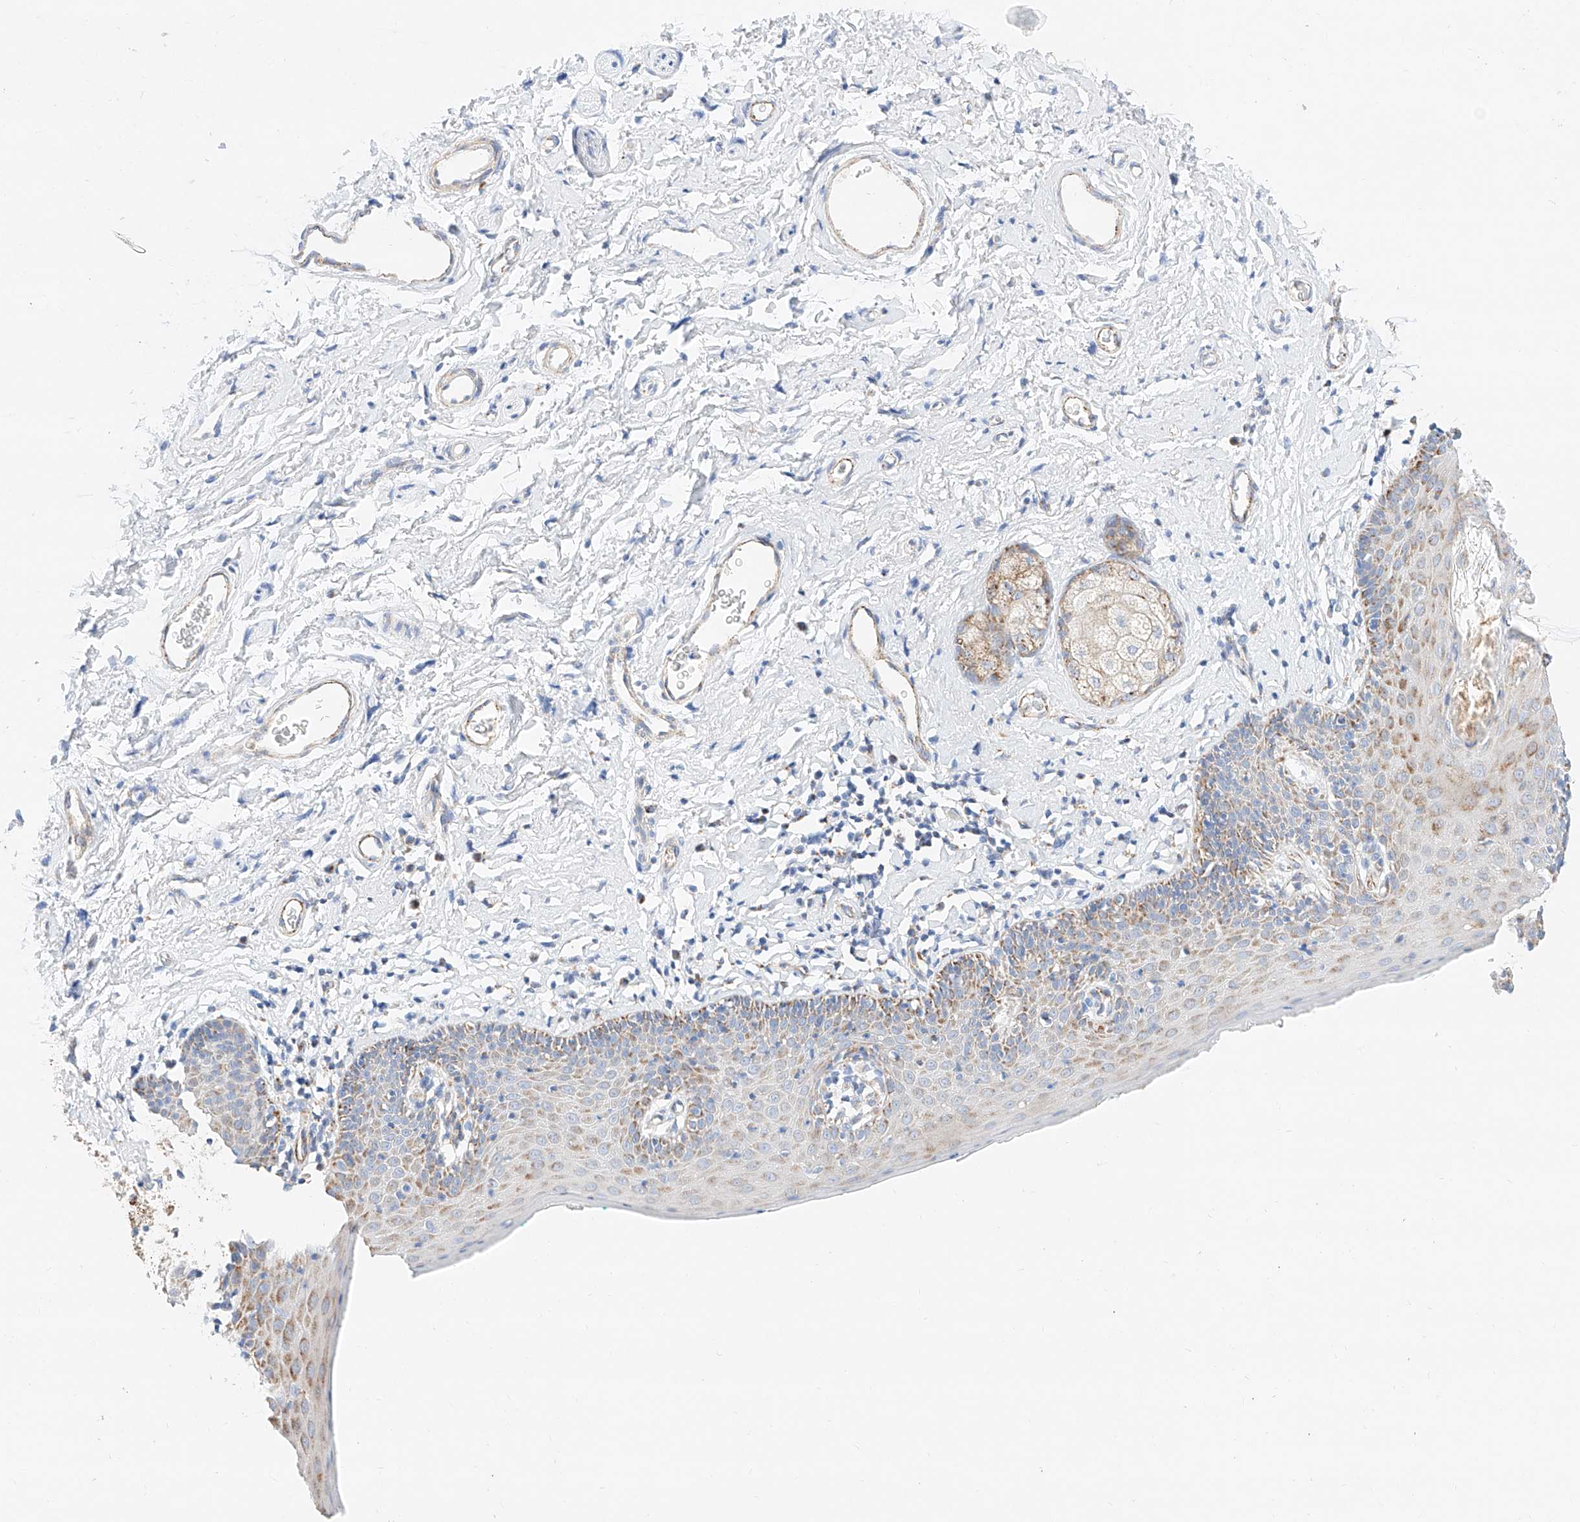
{"staining": {"intensity": "moderate", "quantity": "25%-75%", "location": "cytoplasmic/membranous"}, "tissue": "skin", "cell_type": "Epidermal cells", "image_type": "normal", "snomed": [{"axis": "morphology", "description": "Normal tissue, NOS"}, {"axis": "topography", "description": "Vulva"}], "caption": "A medium amount of moderate cytoplasmic/membranous positivity is appreciated in about 25%-75% of epidermal cells in normal skin.", "gene": "C6orf62", "patient": {"sex": "female", "age": 66}}